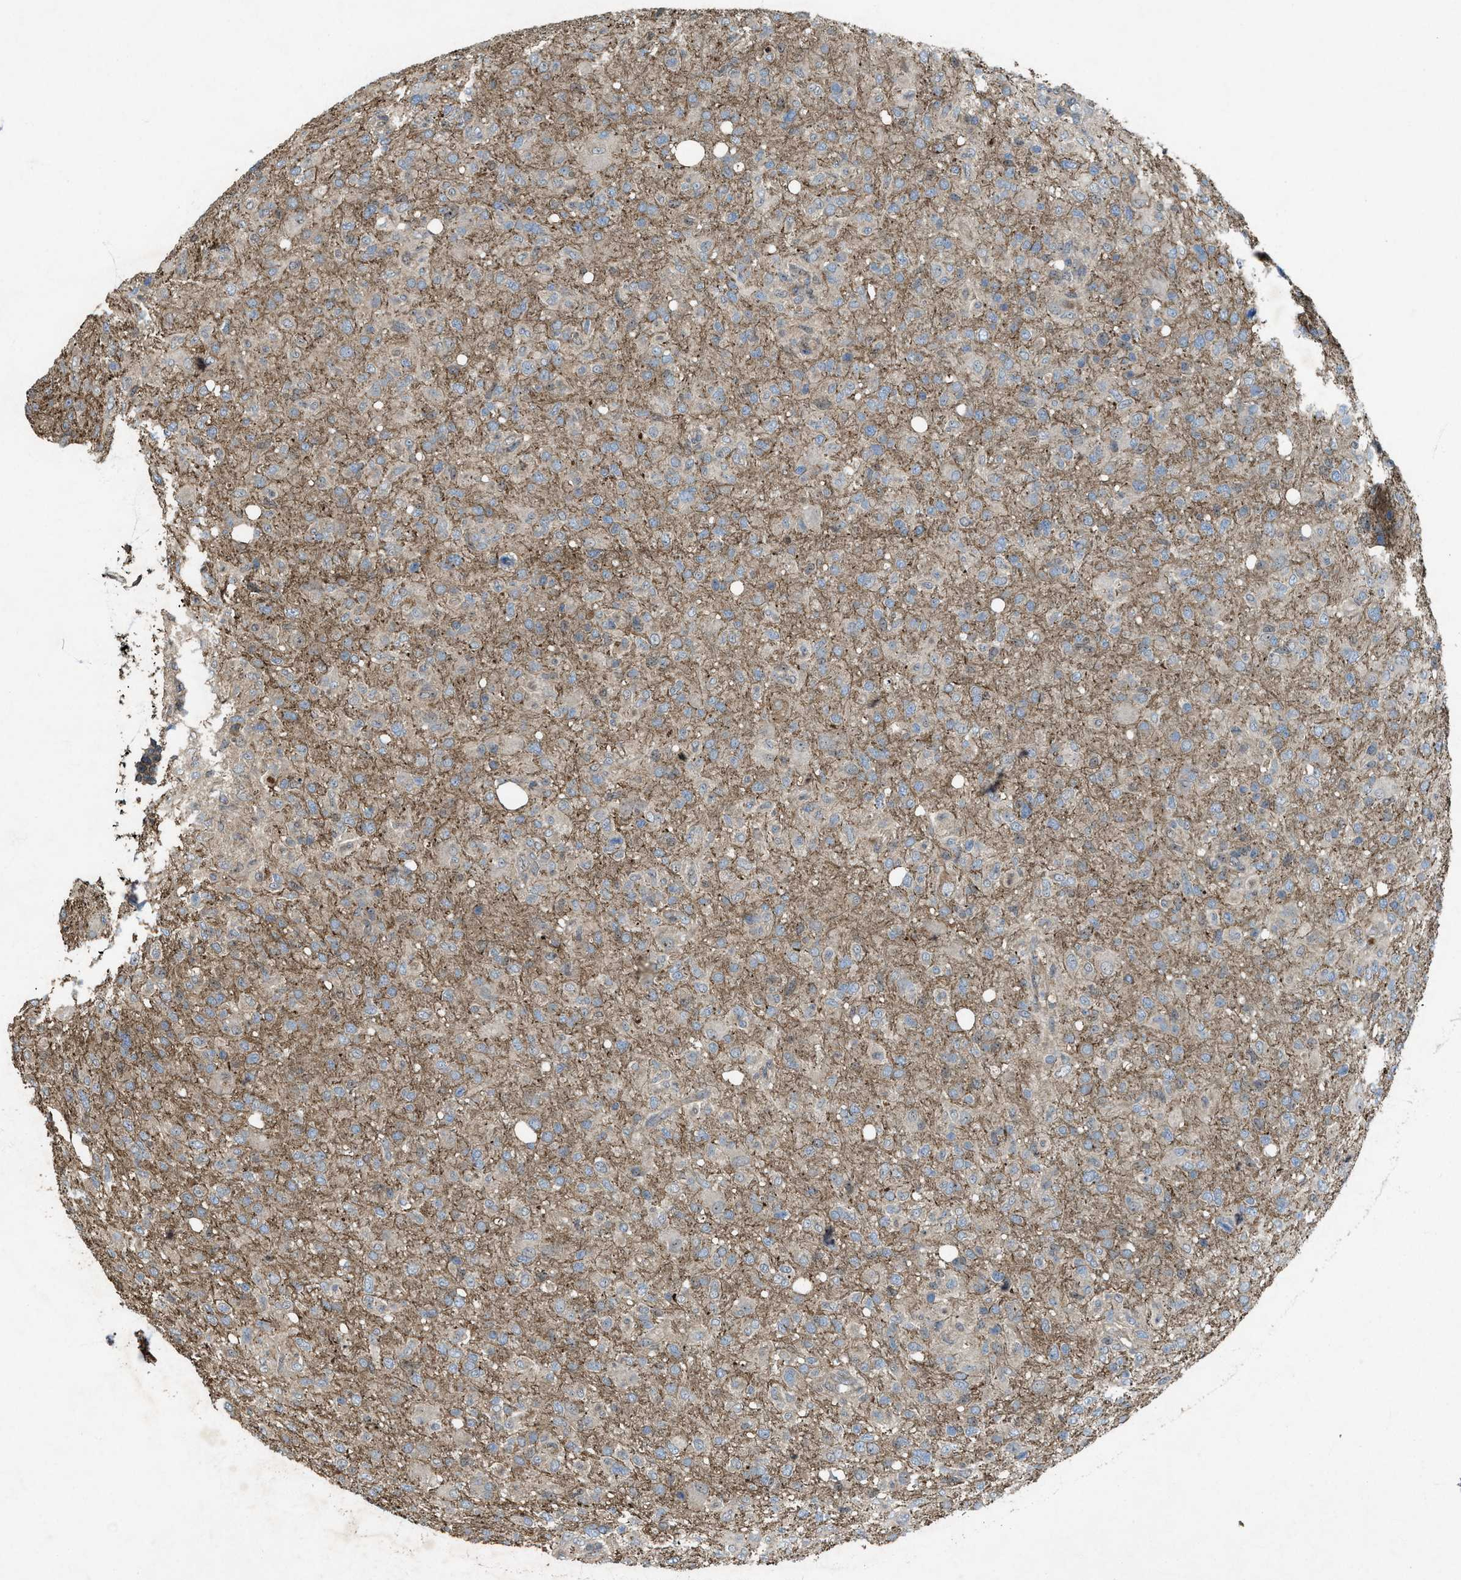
{"staining": {"intensity": "weak", "quantity": "<25%", "location": "cytoplasmic/membranous"}, "tissue": "glioma", "cell_type": "Tumor cells", "image_type": "cancer", "snomed": [{"axis": "morphology", "description": "Glioma, malignant, High grade"}, {"axis": "topography", "description": "Brain"}], "caption": "Immunohistochemical staining of human malignant glioma (high-grade) shows no significant expression in tumor cells. Nuclei are stained in blue.", "gene": "PDP2", "patient": {"sex": "female", "age": 57}}